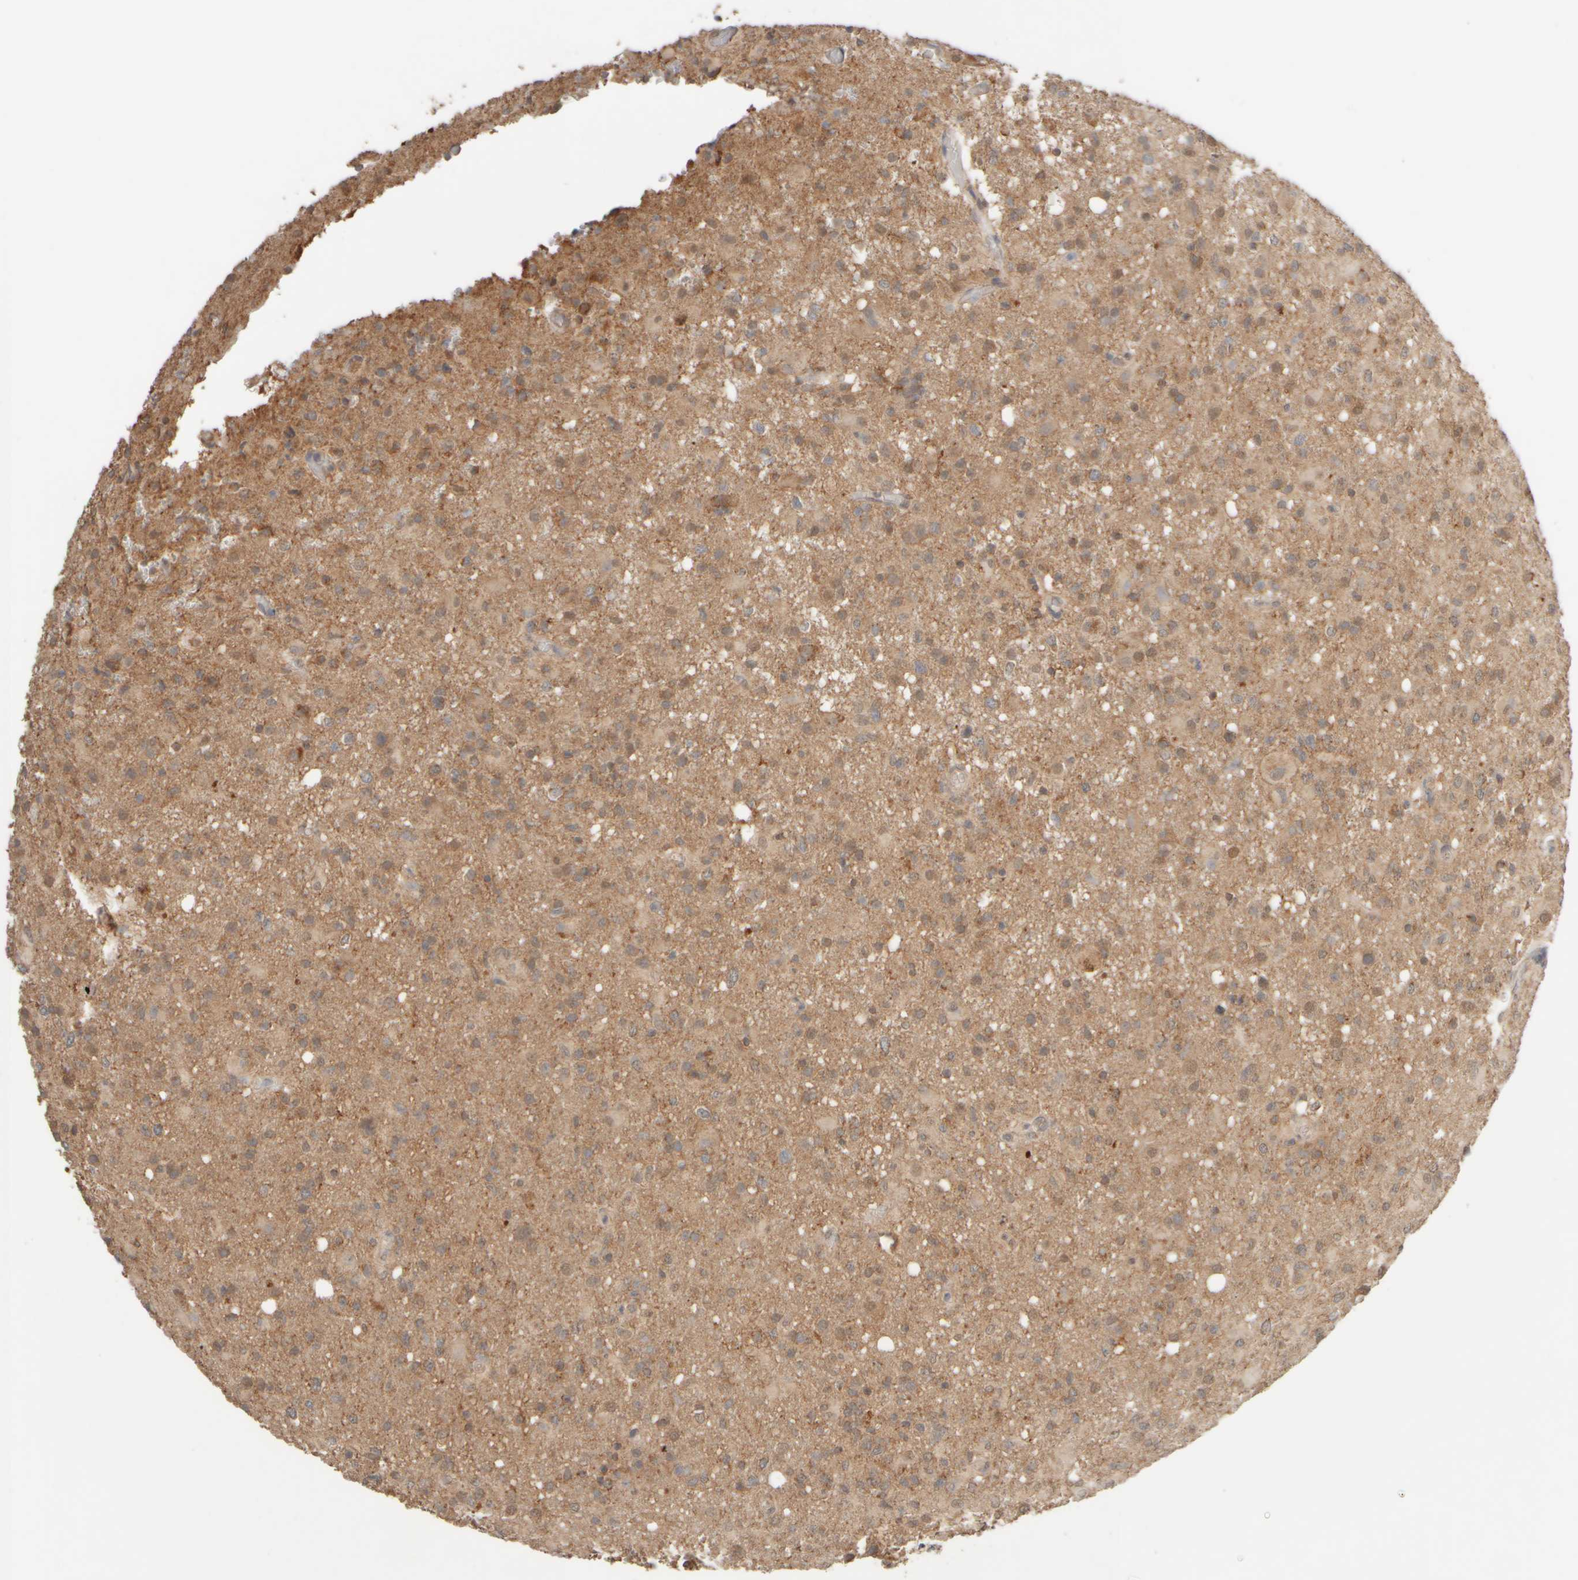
{"staining": {"intensity": "moderate", "quantity": ">75%", "location": "cytoplasmic/membranous"}, "tissue": "glioma", "cell_type": "Tumor cells", "image_type": "cancer", "snomed": [{"axis": "morphology", "description": "Glioma, malignant, High grade"}, {"axis": "topography", "description": "Brain"}], "caption": "Protein analysis of malignant glioma (high-grade) tissue displays moderate cytoplasmic/membranous expression in about >75% of tumor cells. Ihc stains the protein of interest in brown and the nuclei are stained blue.", "gene": "EIF2B3", "patient": {"sex": "female", "age": 57}}